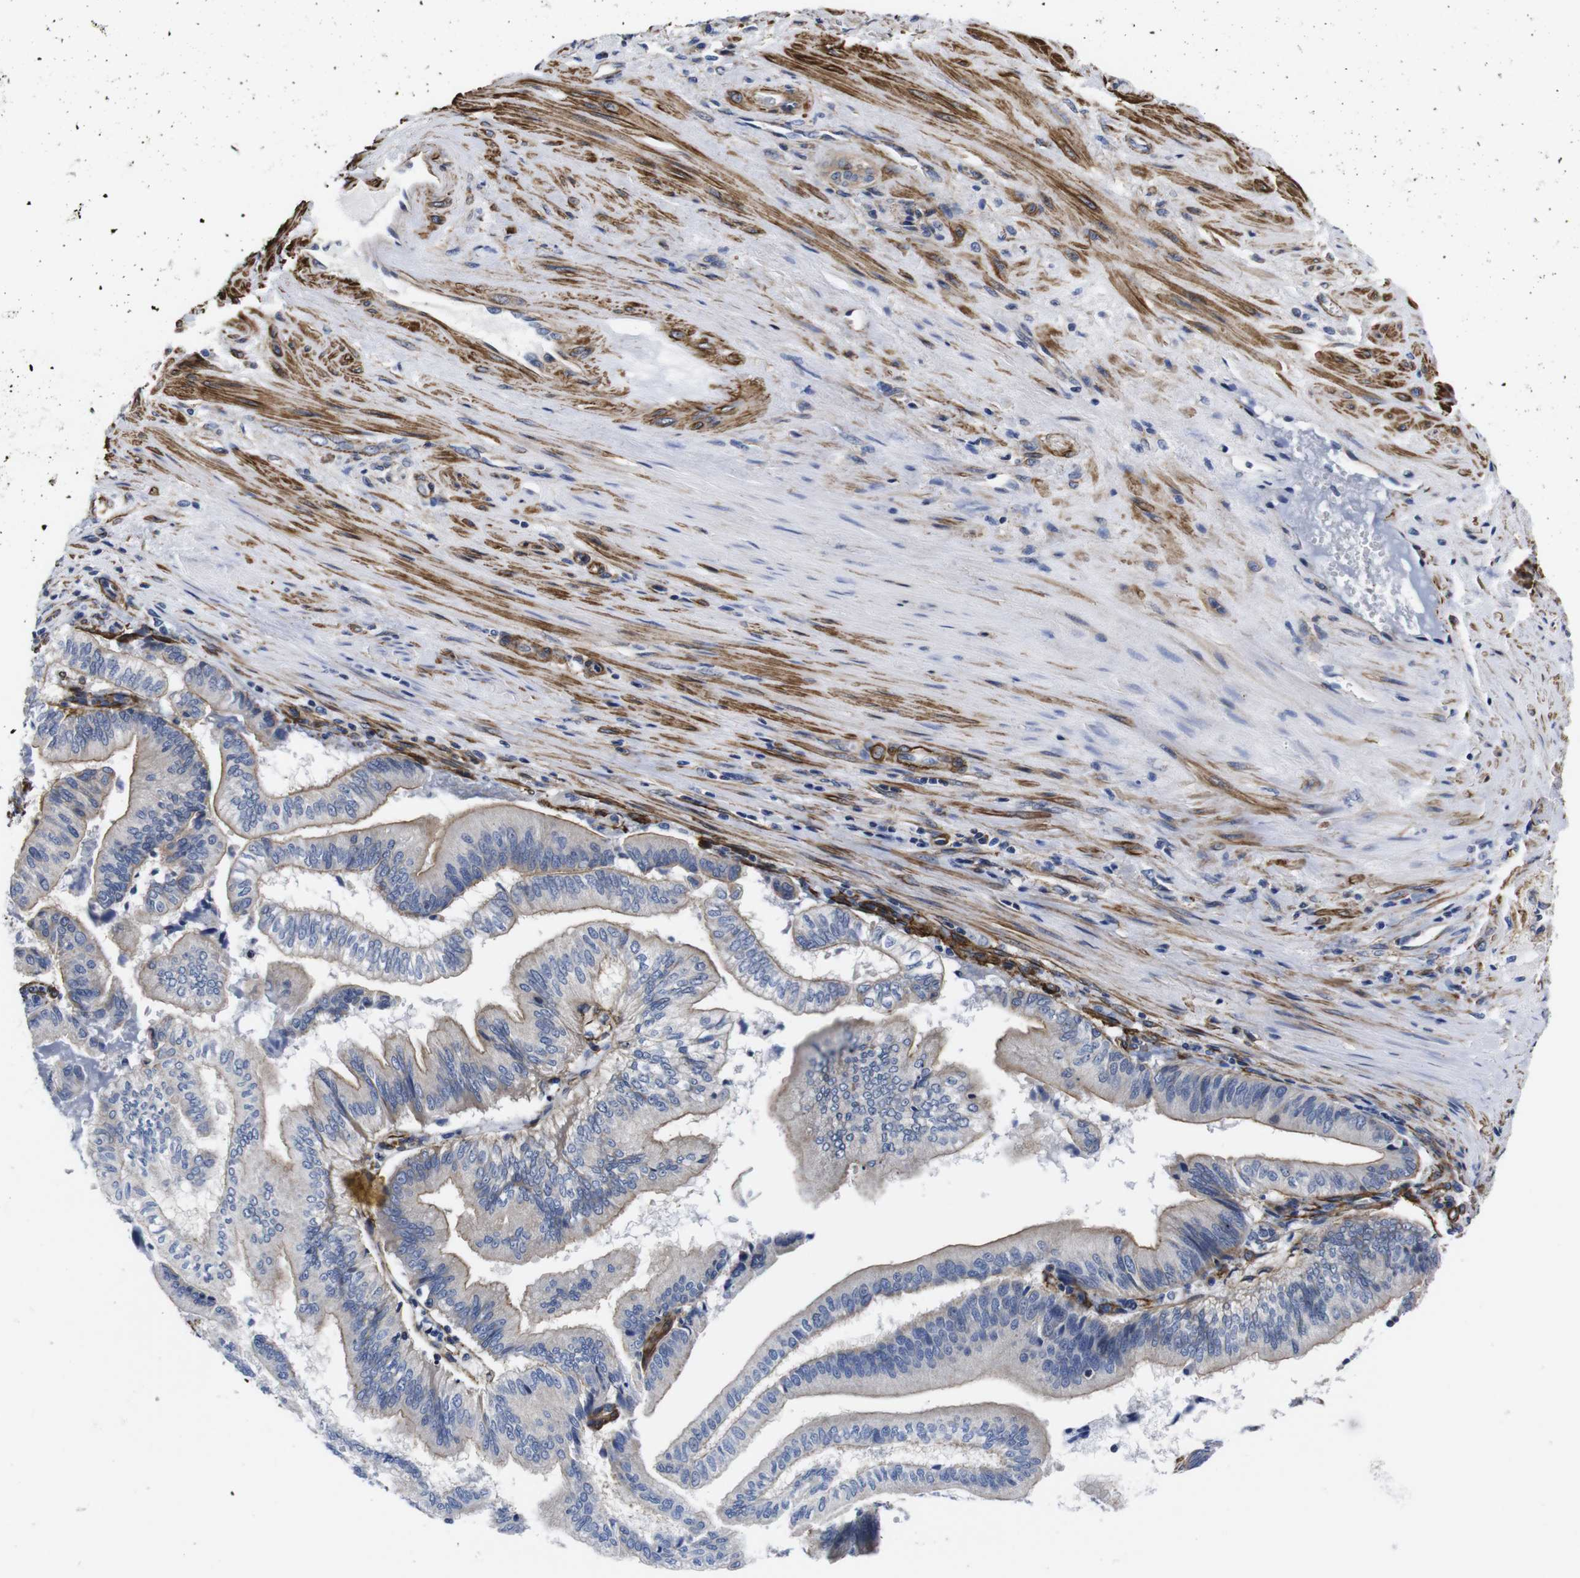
{"staining": {"intensity": "negative", "quantity": "none", "location": "none"}, "tissue": "pancreatic cancer", "cell_type": "Tumor cells", "image_type": "cancer", "snomed": [{"axis": "morphology", "description": "Adenocarcinoma, NOS"}, {"axis": "topography", "description": "Pancreas"}], "caption": "Immunohistochemistry histopathology image of pancreatic adenocarcinoma stained for a protein (brown), which demonstrates no positivity in tumor cells. Brightfield microscopy of IHC stained with DAB (3,3'-diaminobenzidine) (brown) and hematoxylin (blue), captured at high magnification.", "gene": "WNT10A", "patient": {"sex": "male", "age": 82}}